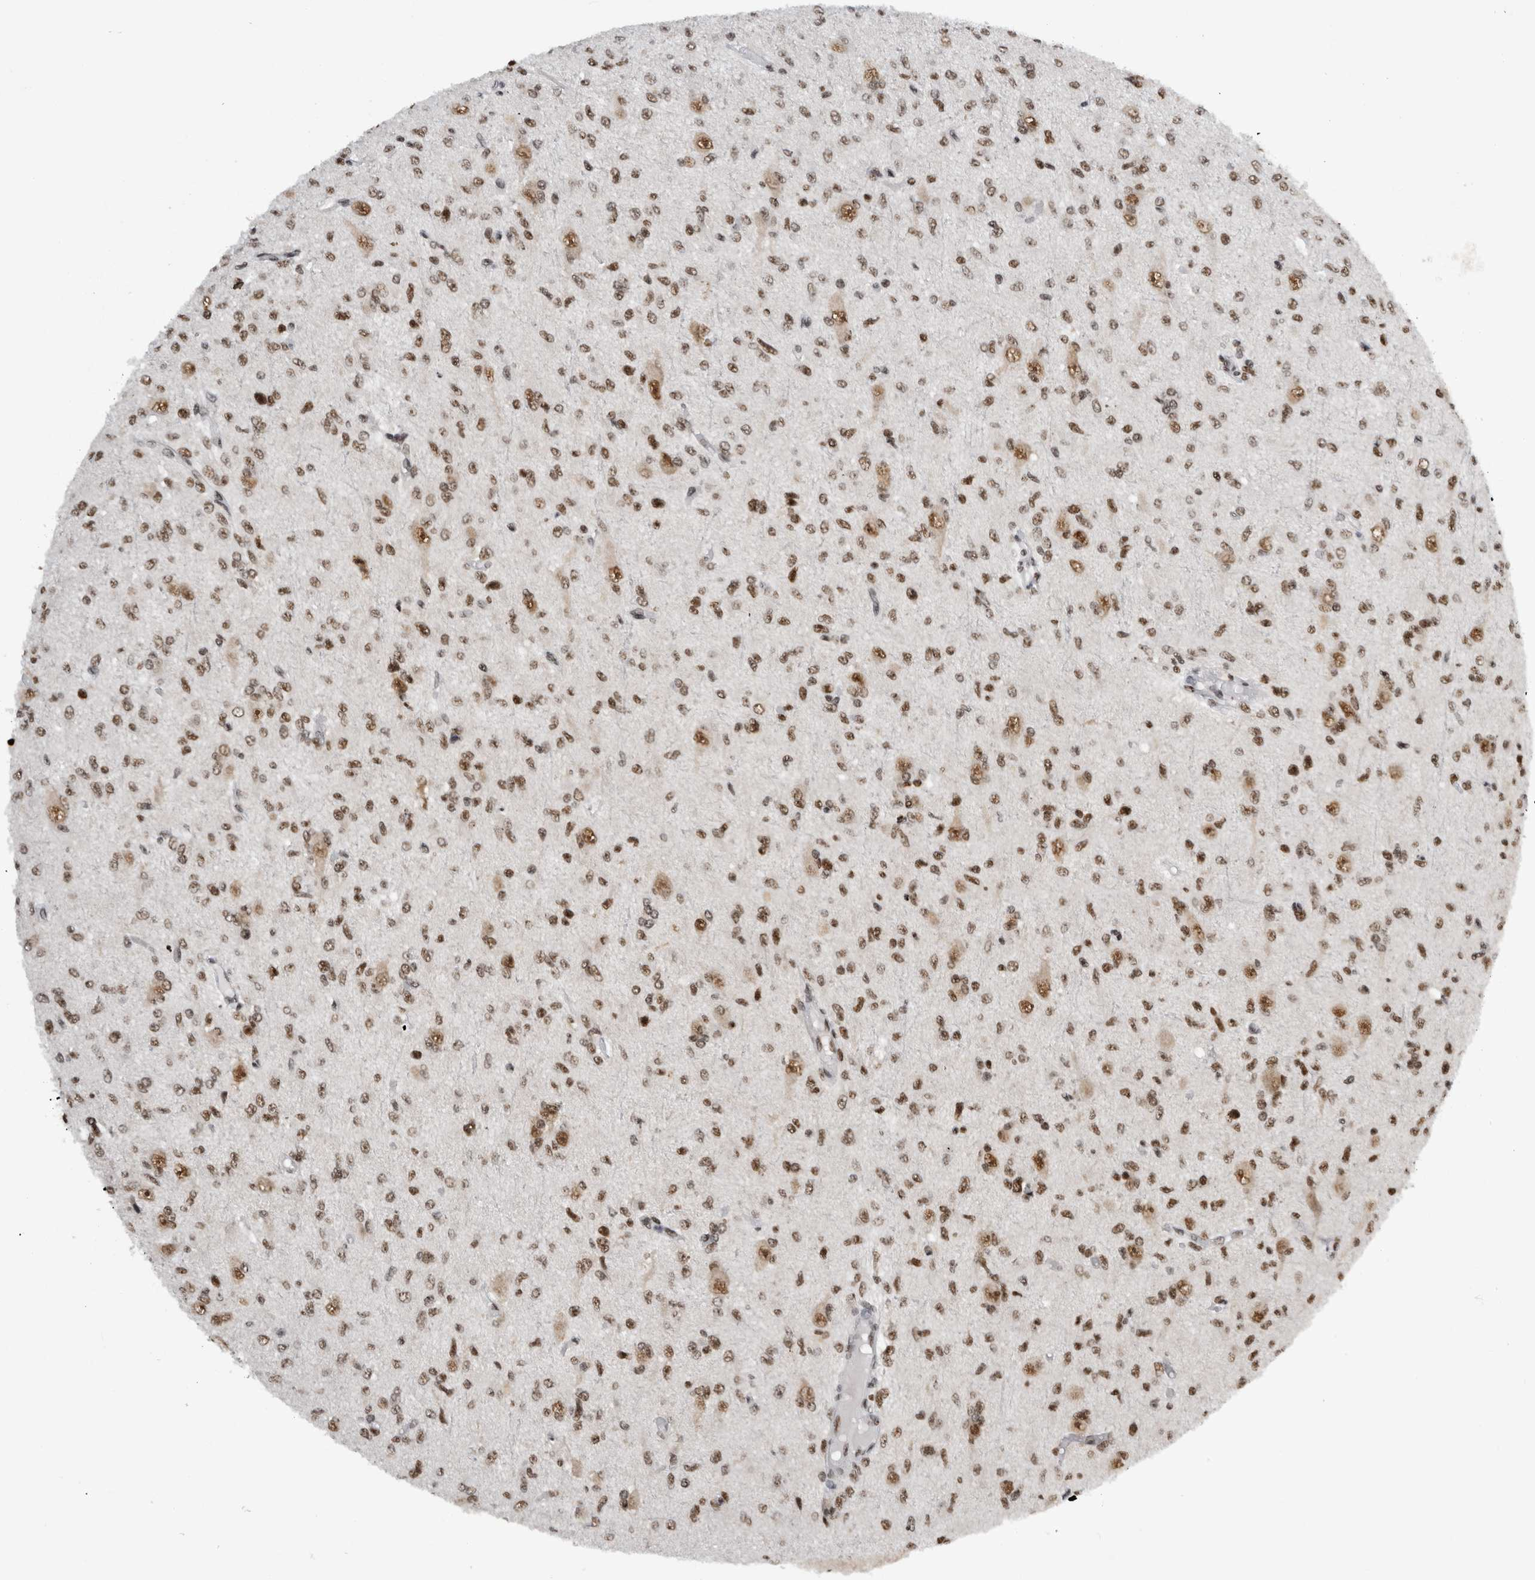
{"staining": {"intensity": "moderate", "quantity": ">75%", "location": "nuclear"}, "tissue": "glioma", "cell_type": "Tumor cells", "image_type": "cancer", "snomed": [{"axis": "morphology", "description": "Glioma, malignant, High grade"}, {"axis": "topography", "description": "Brain"}], "caption": "Protein staining of high-grade glioma (malignant) tissue displays moderate nuclear expression in approximately >75% of tumor cells. Ihc stains the protein of interest in brown and the nuclei are stained blue.", "gene": "ZSCAN2", "patient": {"sex": "female", "age": 59}}